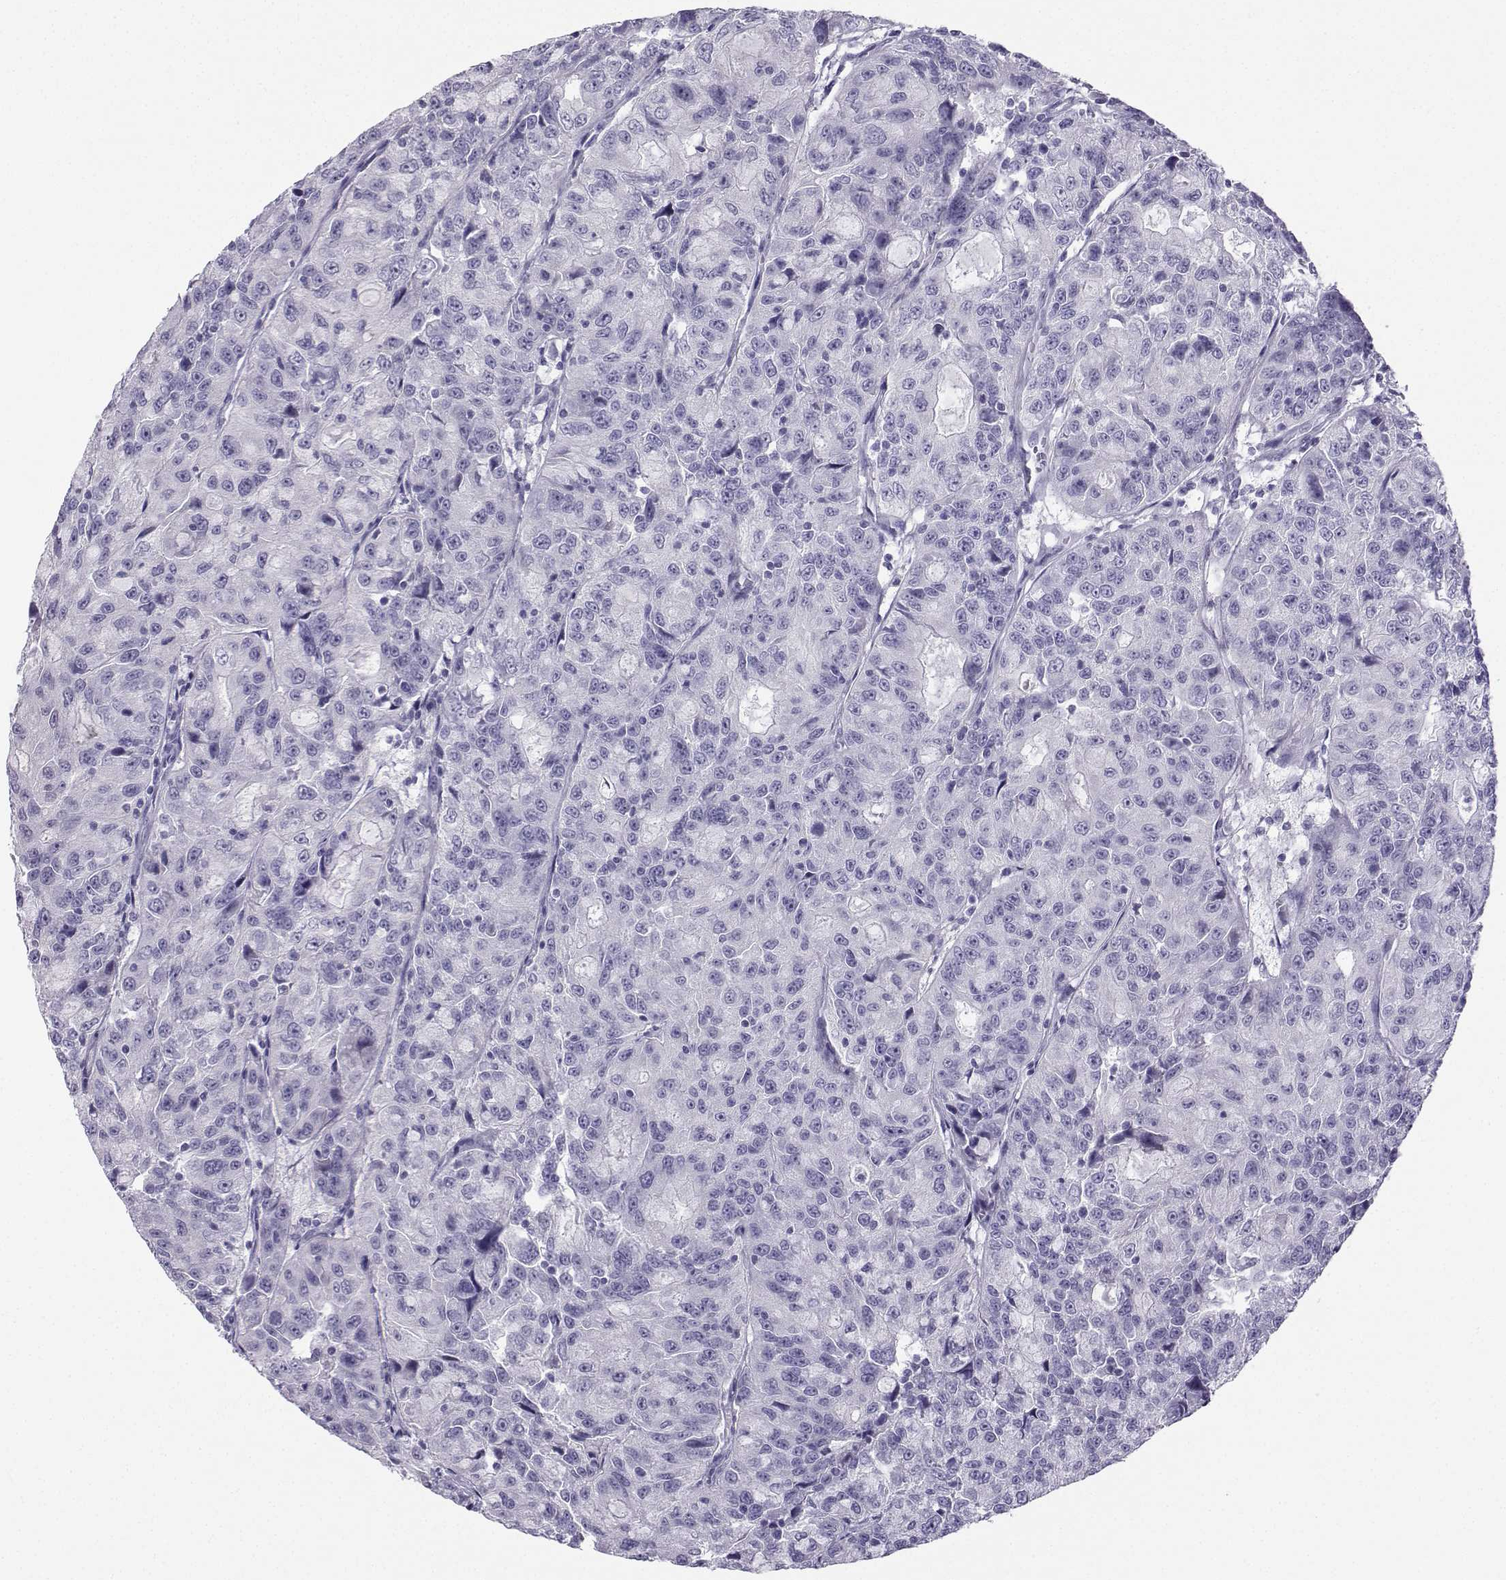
{"staining": {"intensity": "negative", "quantity": "none", "location": "none"}, "tissue": "urothelial cancer", "cell_type": "Tumor cells", "image_type": "cancer", "snomed": [{"axis": "morphology", "description": "Urothelial carcinoma, NOS"}, {"axis": "morphology", "description": "Urothelial carcinoma, High grade"}, {"axis": "topography", "description": "Urinary bladder"}], "caption": "Immunohistochemistry photomicrograph of urothelial cancer stained for a protein (brown), which reveals no staining in tumor cells.", "gene": "NEFL", "patient": {"sex": "female", "age": 73}}